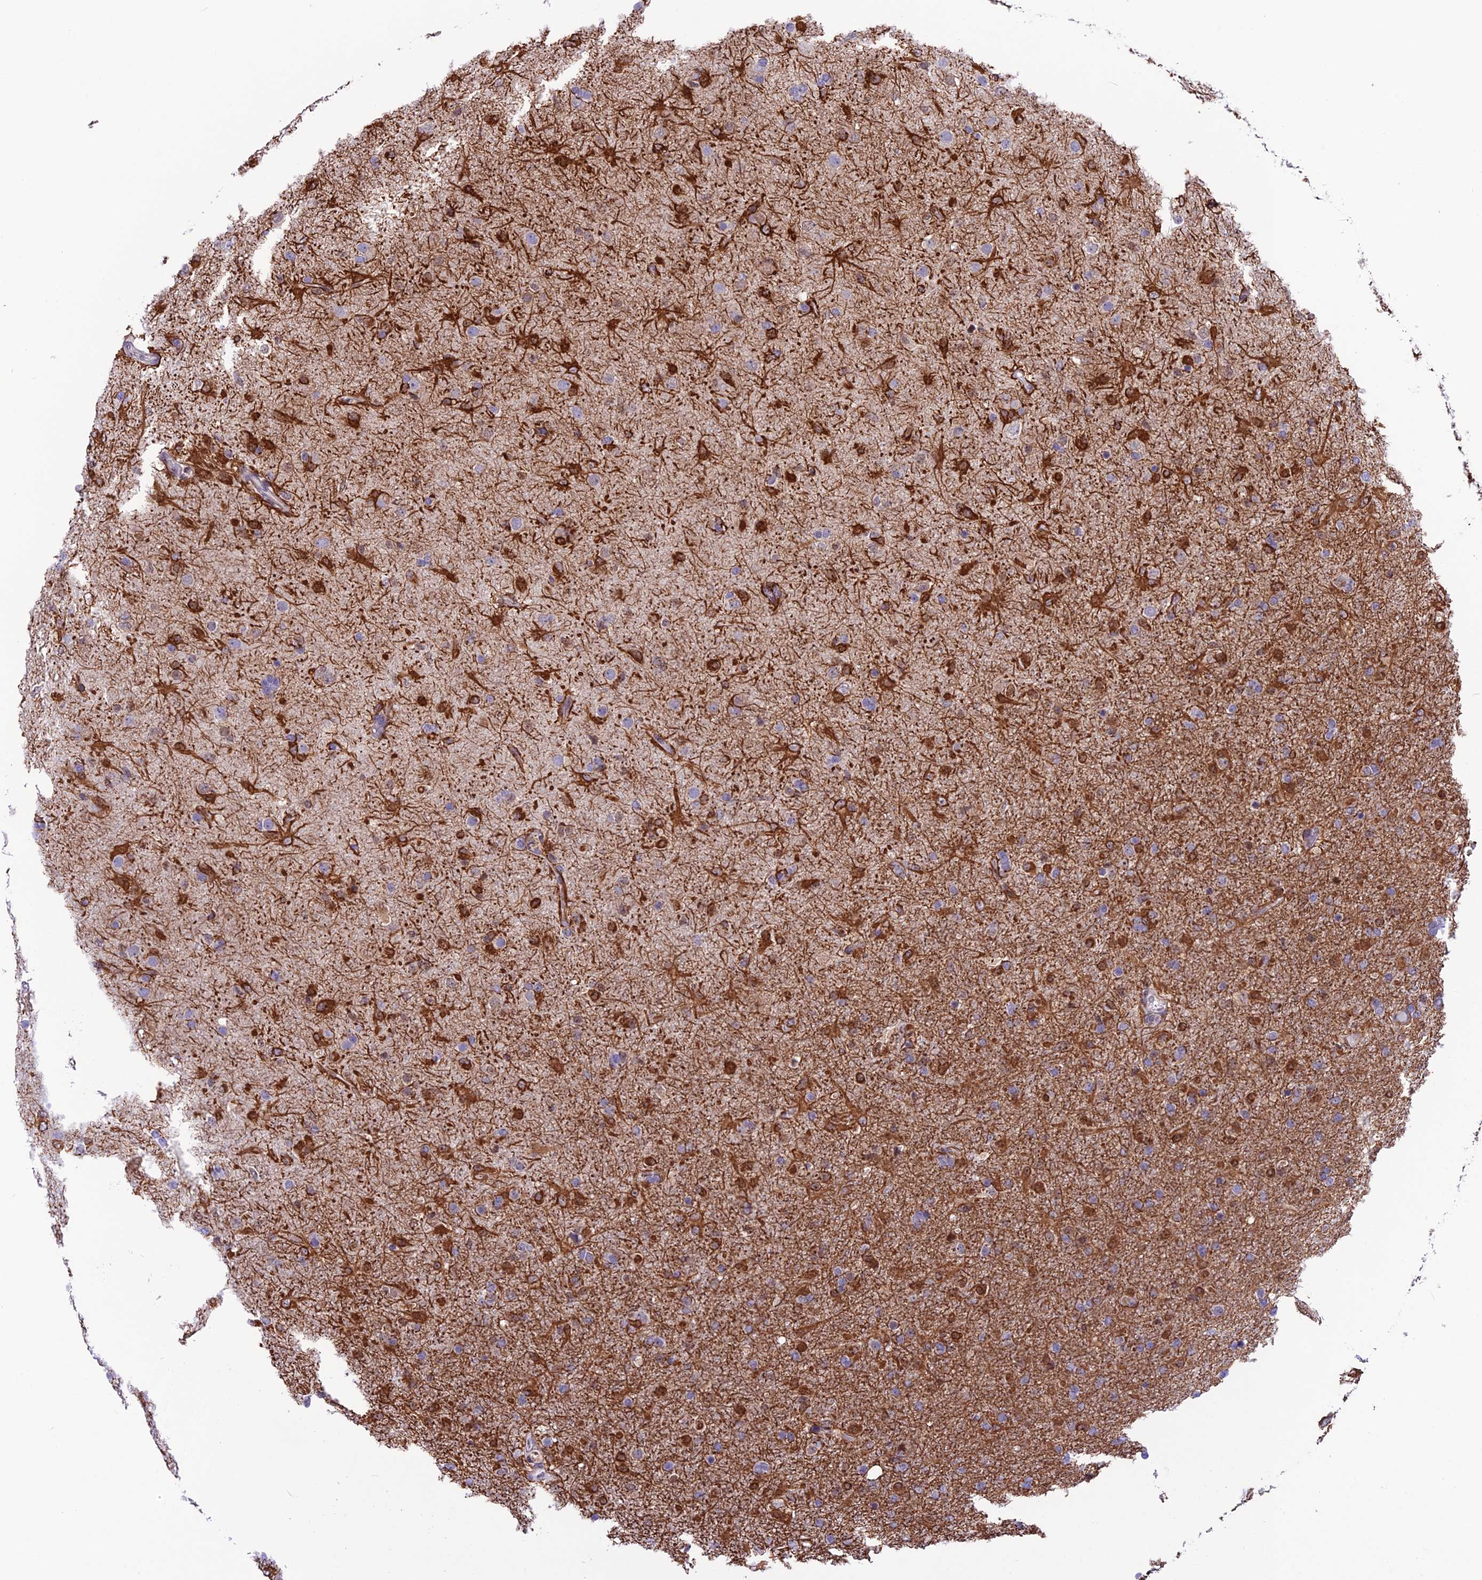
{"staining": {"intensity": "negative", "quantity": "none", "location": "none"}, "tissue": "glioma", "cell_type": "Tumor cells", "image_type": "cancer", "snomed": [{"axis": "morphology", "description": "Glioma, malignant, Low grade"}, {"axis": "topography", "description": "Brain"}], "caption": "This is an immunohistochemistry (IHC) photomicrograph of glioma. There is no staining in tumor cells.", "gene": "MIS12", "patient": {"sex": "male", "age": 65}}